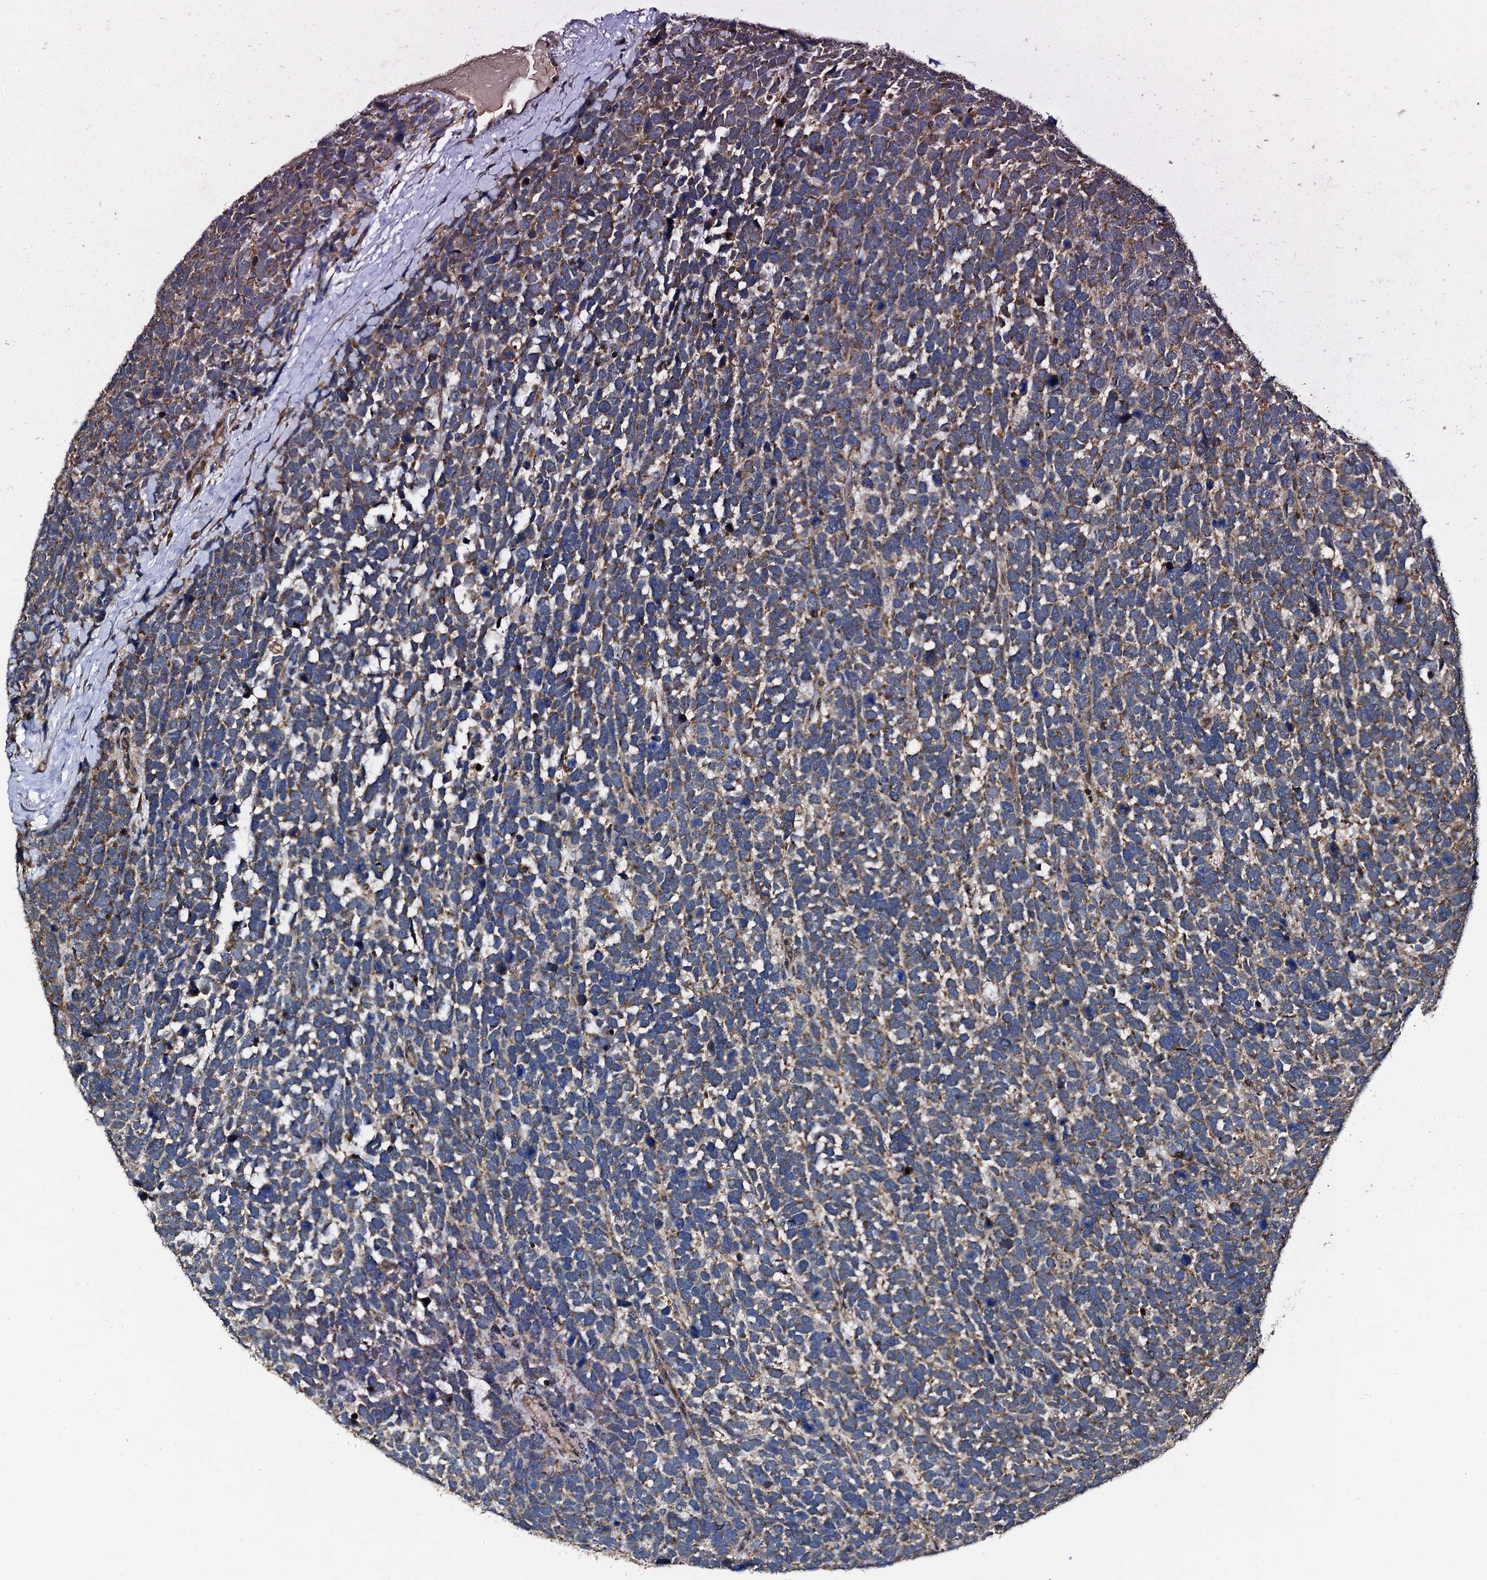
{"staining": {"intensity": "moderate", "quantity": "25%-75%", "location": "cytoplasmic/membranous"}, "tissue": "urothelial cancer", "cell_type": "Tumor cells", "image_type": "cancer", "snomed": [{"axis": "morphology", "description": "Urothelial carcinoma, High grade"}, {"axis": "topography", "description": "Urinary bladder"}], "caption": "High-grade urothelial carcinoma tissue demonstrates moderate cytoplasmic/membranous staining in about 25%-75% of tumor cells, visualized by immunohistochemistry.", "gene": "MIER2", "patient": {"sex": "female", "age": 82}}